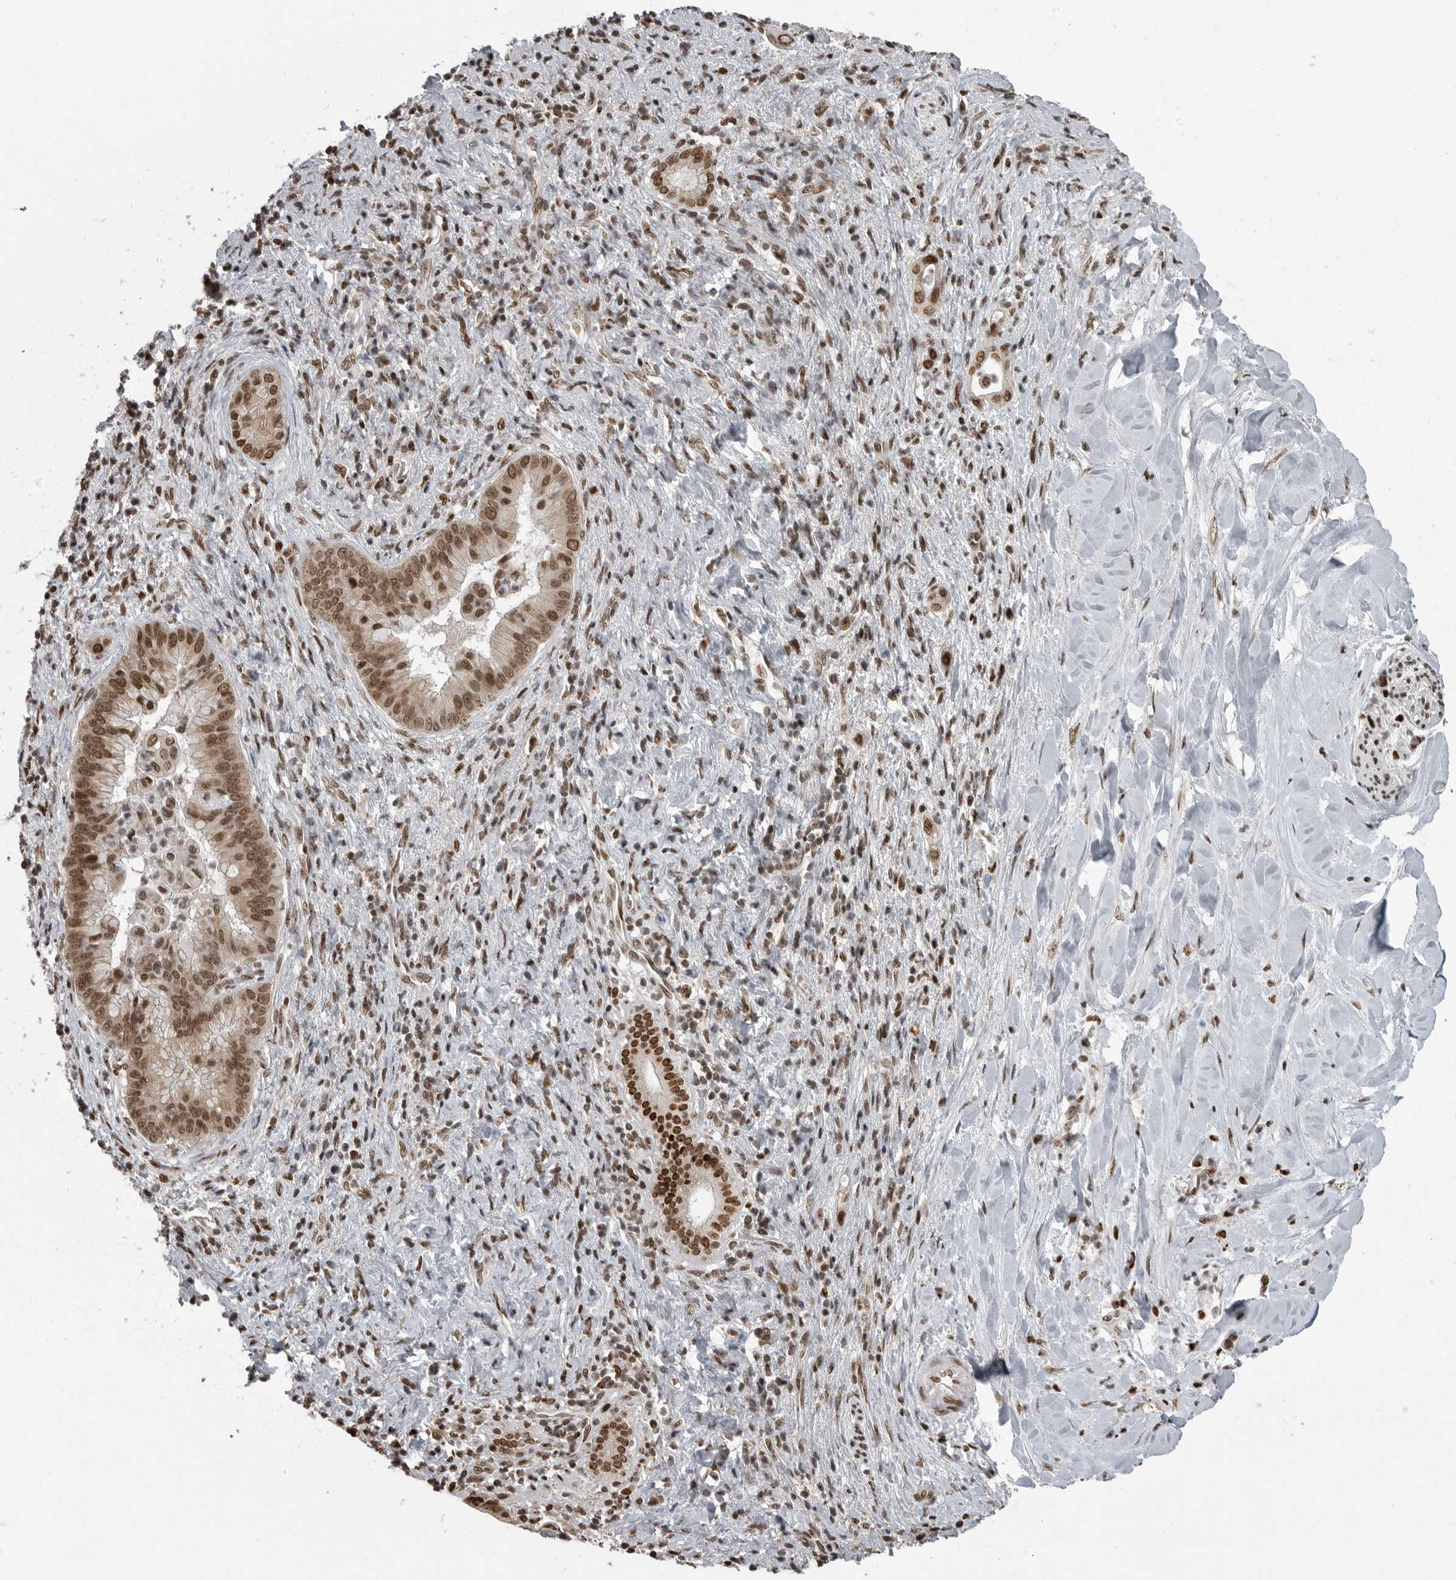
{"staining": {"intensity": "moderate", "quantity": ">75%", "location": "nuclear"}, "tissue": "liver cancer", "cell_type": "Tumor cells", "image_type": "cancer", "snomed": [{"axis": "morphology", "description": "Cholangiocarcinoma"}, {"axis": "topography", "description": "Liver"}], "caption": "A brown stain labels moderate nuclear expression of a protein in human liver cancer (cholangiocarcinoma) tumor cells. The protein of interest is stained brown, and the nuclei are stained in blue (DAB IHC with brightfield microscopy, high magnification).", "gene": "YAF2", "patient": {"sex": "female", "age": 54}}